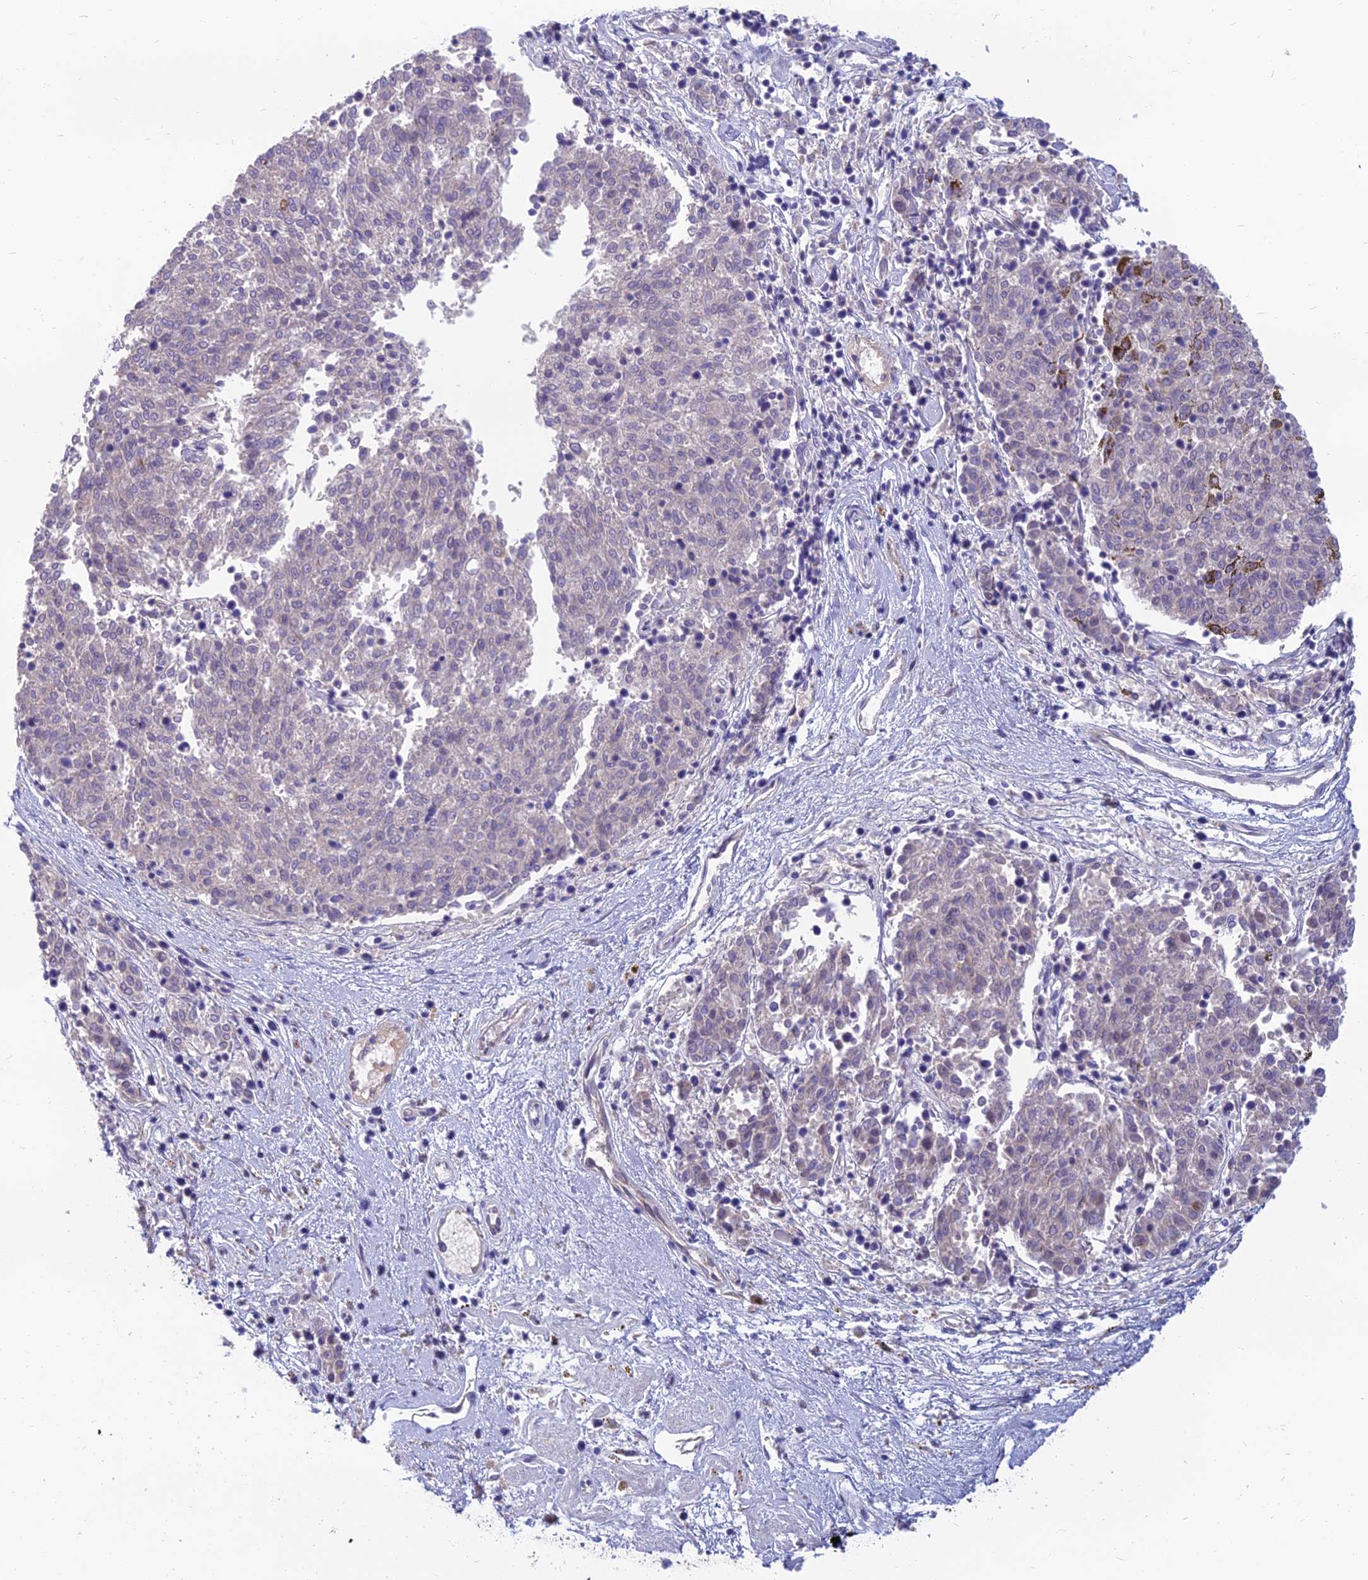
{"staining": {"intensity": "negative", "quantity": "none", "location": "none"}, "tissue": "melanoma", "cell_type": "Tumor cells", "image_type": "cancer", "snomed": [{"axis": "morphology", "description": "Malignant melanoma, NOS"}, {"axis": "topography", "description": "Skin"}], "caption": "The histopathology image shows no significant expression in tumor cells of malignant melanoma.", "gene": "SPTLC3", "patient": {"sex": "female", "age": 72}}